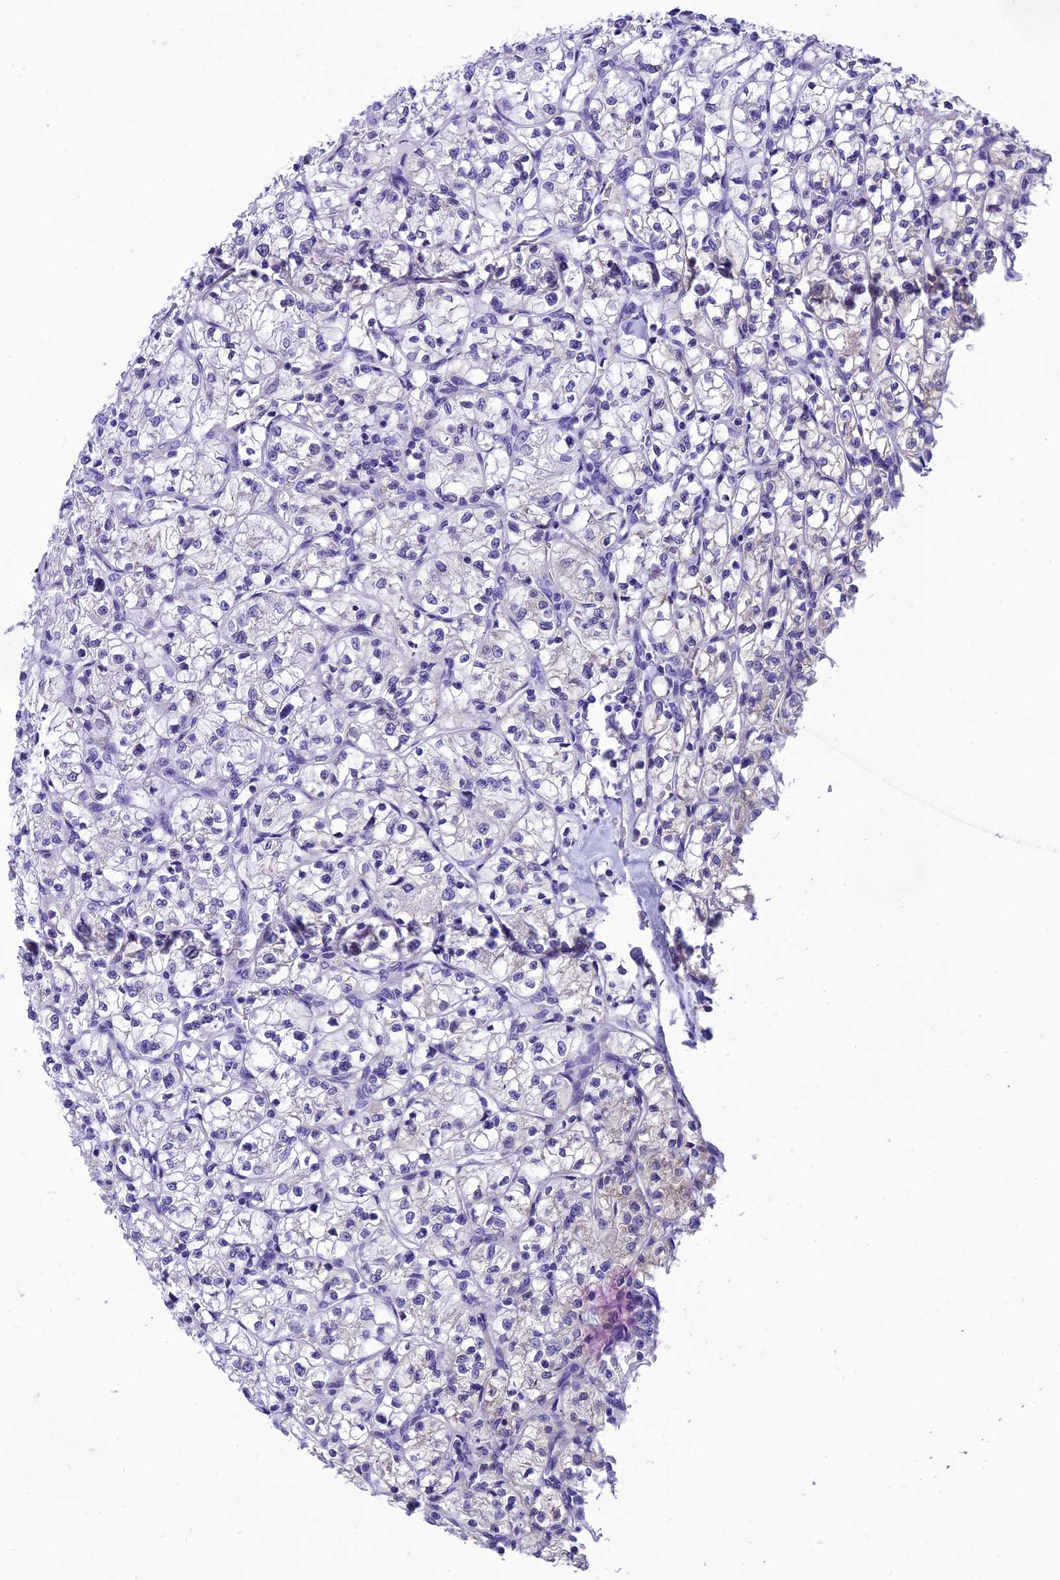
{"staining": {"intensity": "negative", "quantity": "none", "location": "none"}, "tissue": "renal cancer", "cell_type": "Tumor cells", "image_type": "cancer", "snomed": [{"axis": "morphology", "description": "Adenocarcinoma, NOS"}, {"axis": "topography", "description": "Kidney"}], "caption": "Tumor cells are negative for brown protein staining in renal adenocarcinoma.", "gene": "KCTD14", "patient": {"sex": "female", "age": 64}}